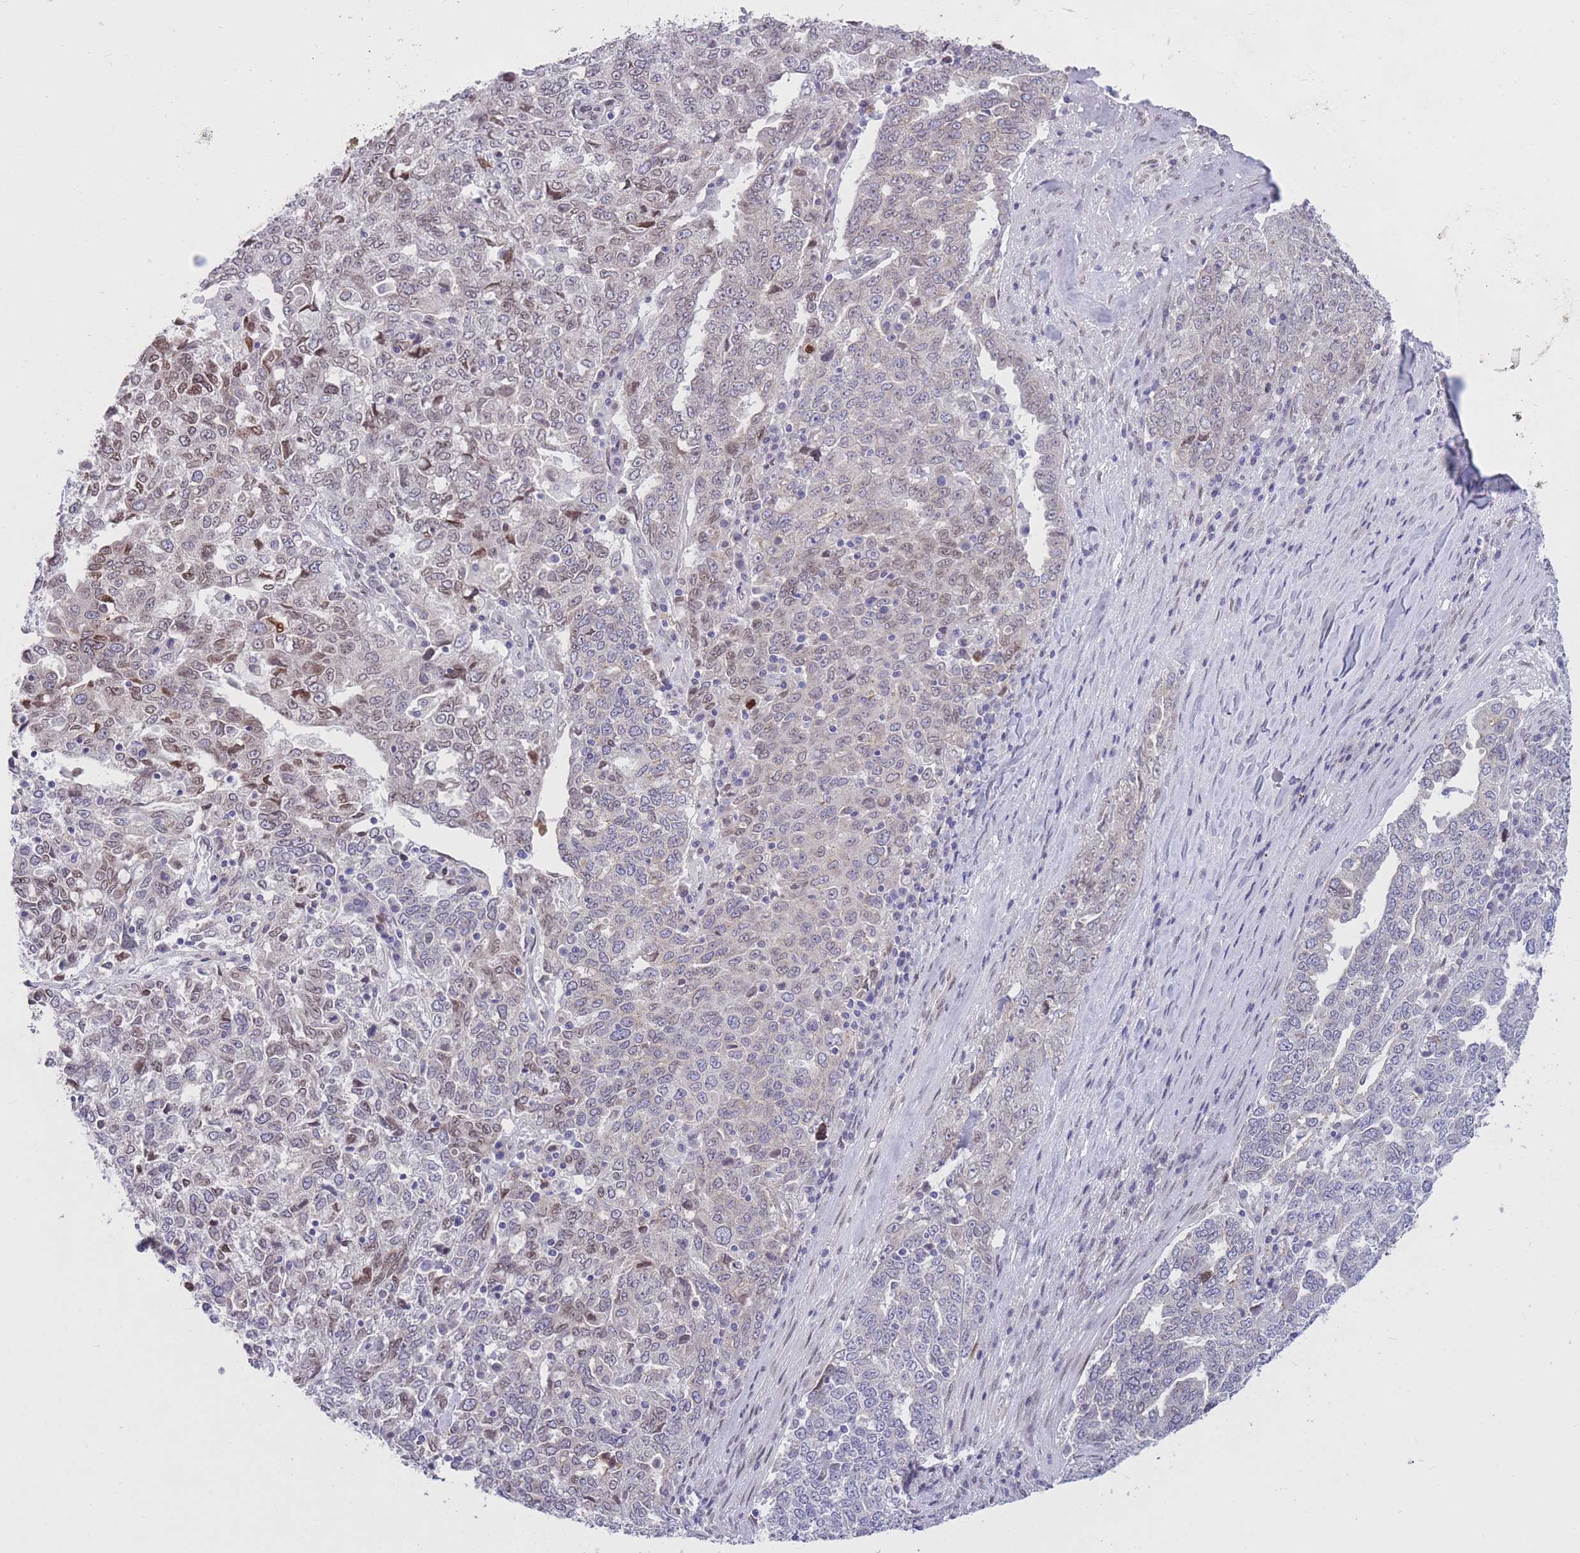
{"staining": {"intensity": "weak", "quantity": "25%-75%", "location": "nuclear"}, "tissue": "ovarian cancer", "cell_type": "Tumor cells", "image_type": "cancer", "snomed": [{"axis": "morphology", "description": "Carcinoma, endometroid"}, {"axis": "topography", "description": "Ovary"}], "caption": "A brown stain labels weak nuclear expression of a protein in human endometroid carcinoma (ovarian) tumor cells.", "gene": "HOOK2", "patient": {"sex": "female", "age": 62}}